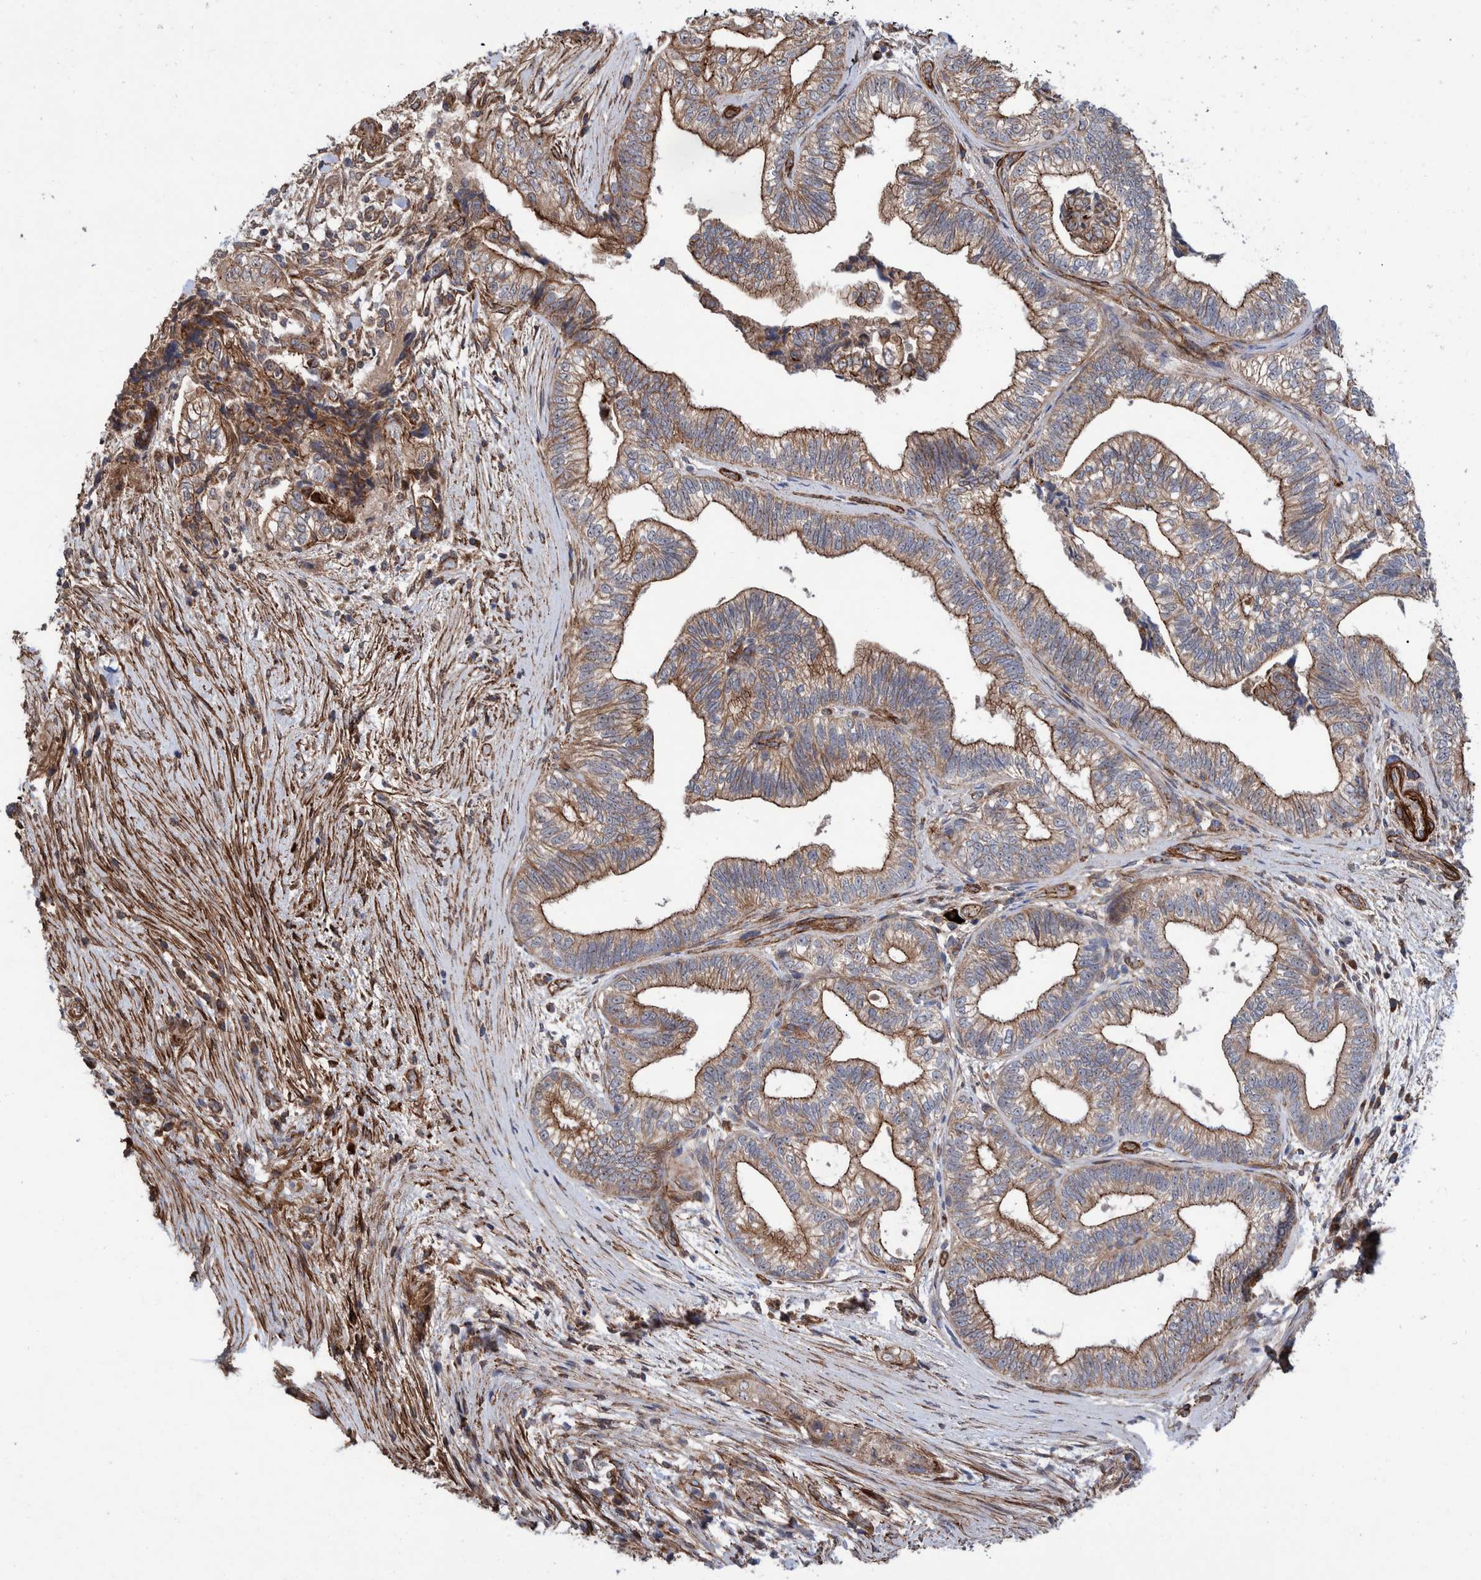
{"staining": {"intensity": "moderate", "quantity": "25%-75%", "location": "cytoplasmic/membranous"}, "tissue": "pancreatic cancer", "cell_type": "Tumor cells", "image_type": "cancer", "snomed": [{"axis": "morphology", "description": "Adenocarcinoma, NOS"}, {"axis": "topography", "description": "Pancreas"}], "caption": "Moderate cytoplasmic/membranous protein staining is seen in approximately 25%-75% of tumor cells in pancreatic cancer. (IHC, brightfield microscopy, high magnification).", "gene": "SLC25A10", "patient": {"sex": "male", "age": 72}}